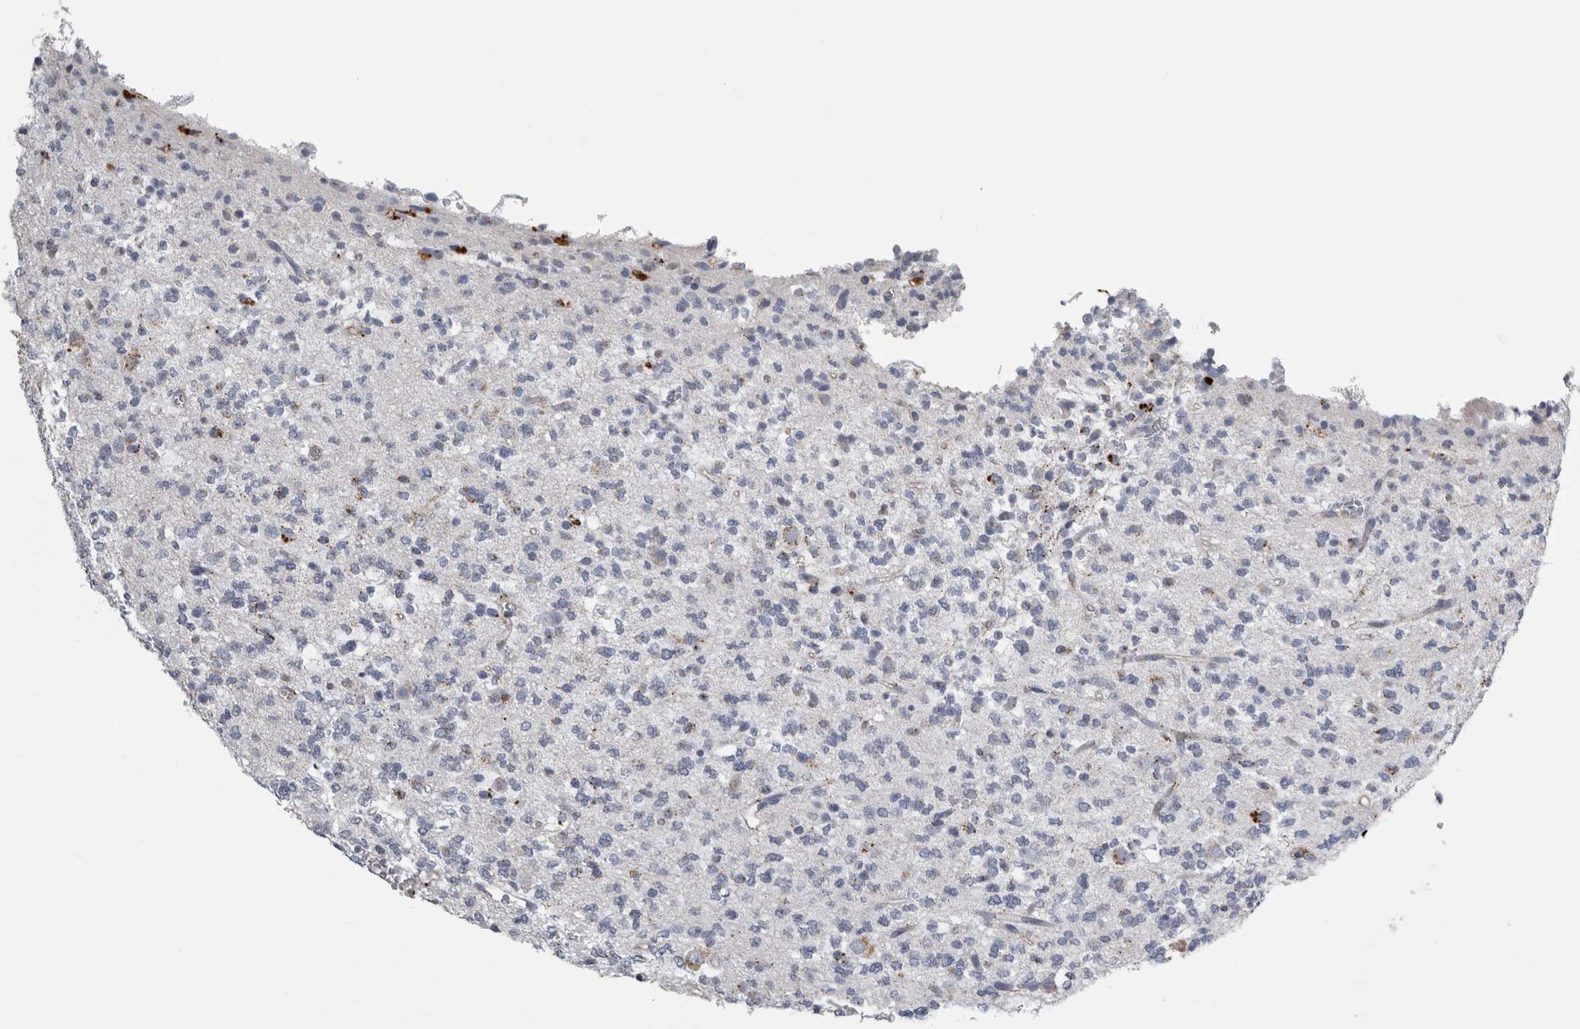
{"staining": {"intensity": "negative", "quantity": "none", "location": "none"}, "tissue": "glioma", "cell_type": "Tumor cells", "image_type": "cancer", "snomed": [{"axis": "morphology", "description": "Glioma, malignant, Low grade"}, {"axis": "topography", "description": "Brain"}], "caption": "A high-resolution photomicrograph shows immunohistochemistry (IHC) staining of glioma, which demonstrates no significant expression in tumor cells.", "gene": "DPP7", "patient": {"sex": "male", "age": 38}}